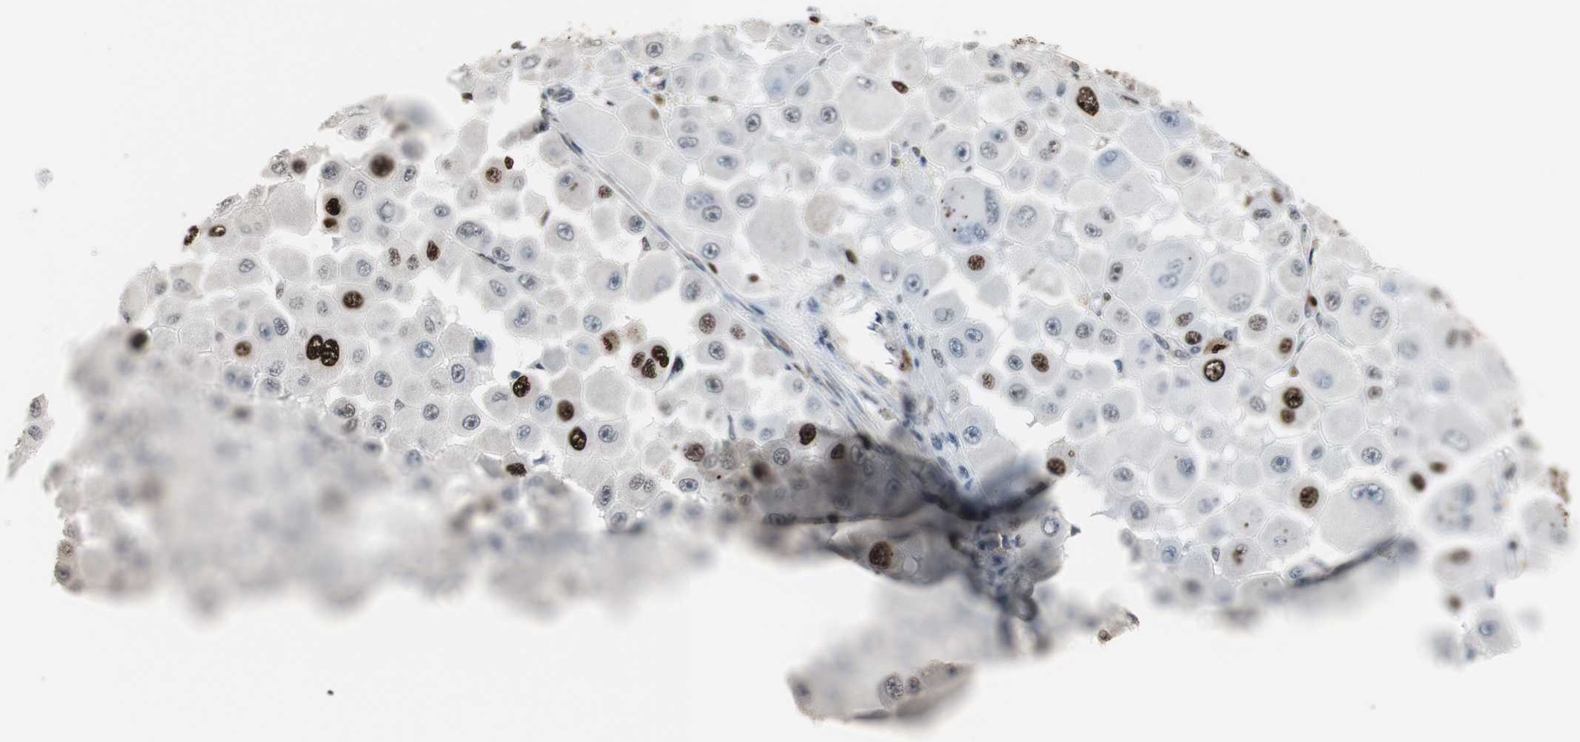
{"staining": {"intensity": "strong", "quantity": "<25%", "location": "nuclear"}, "tissue": "melanoma", "cell_type": "Tumor cells", "image_type": "cancer", "snomed": [{"axis": "morphology", "description": "Malignant melanoma, NOS"}, {"axis": "topography", "description": "Skin"}], "caption": "IHC of human malignant melanoma exhibits medium levels of strong nuclear positivity in approximately <25% of tumor cells. The staining is performed using DAB brown chromogen to label protein expression. The nuclei are counter-stained blue using hematoxylin.", "gene": "TOP2A", "patient": {"sex": "female", "age": 81}}